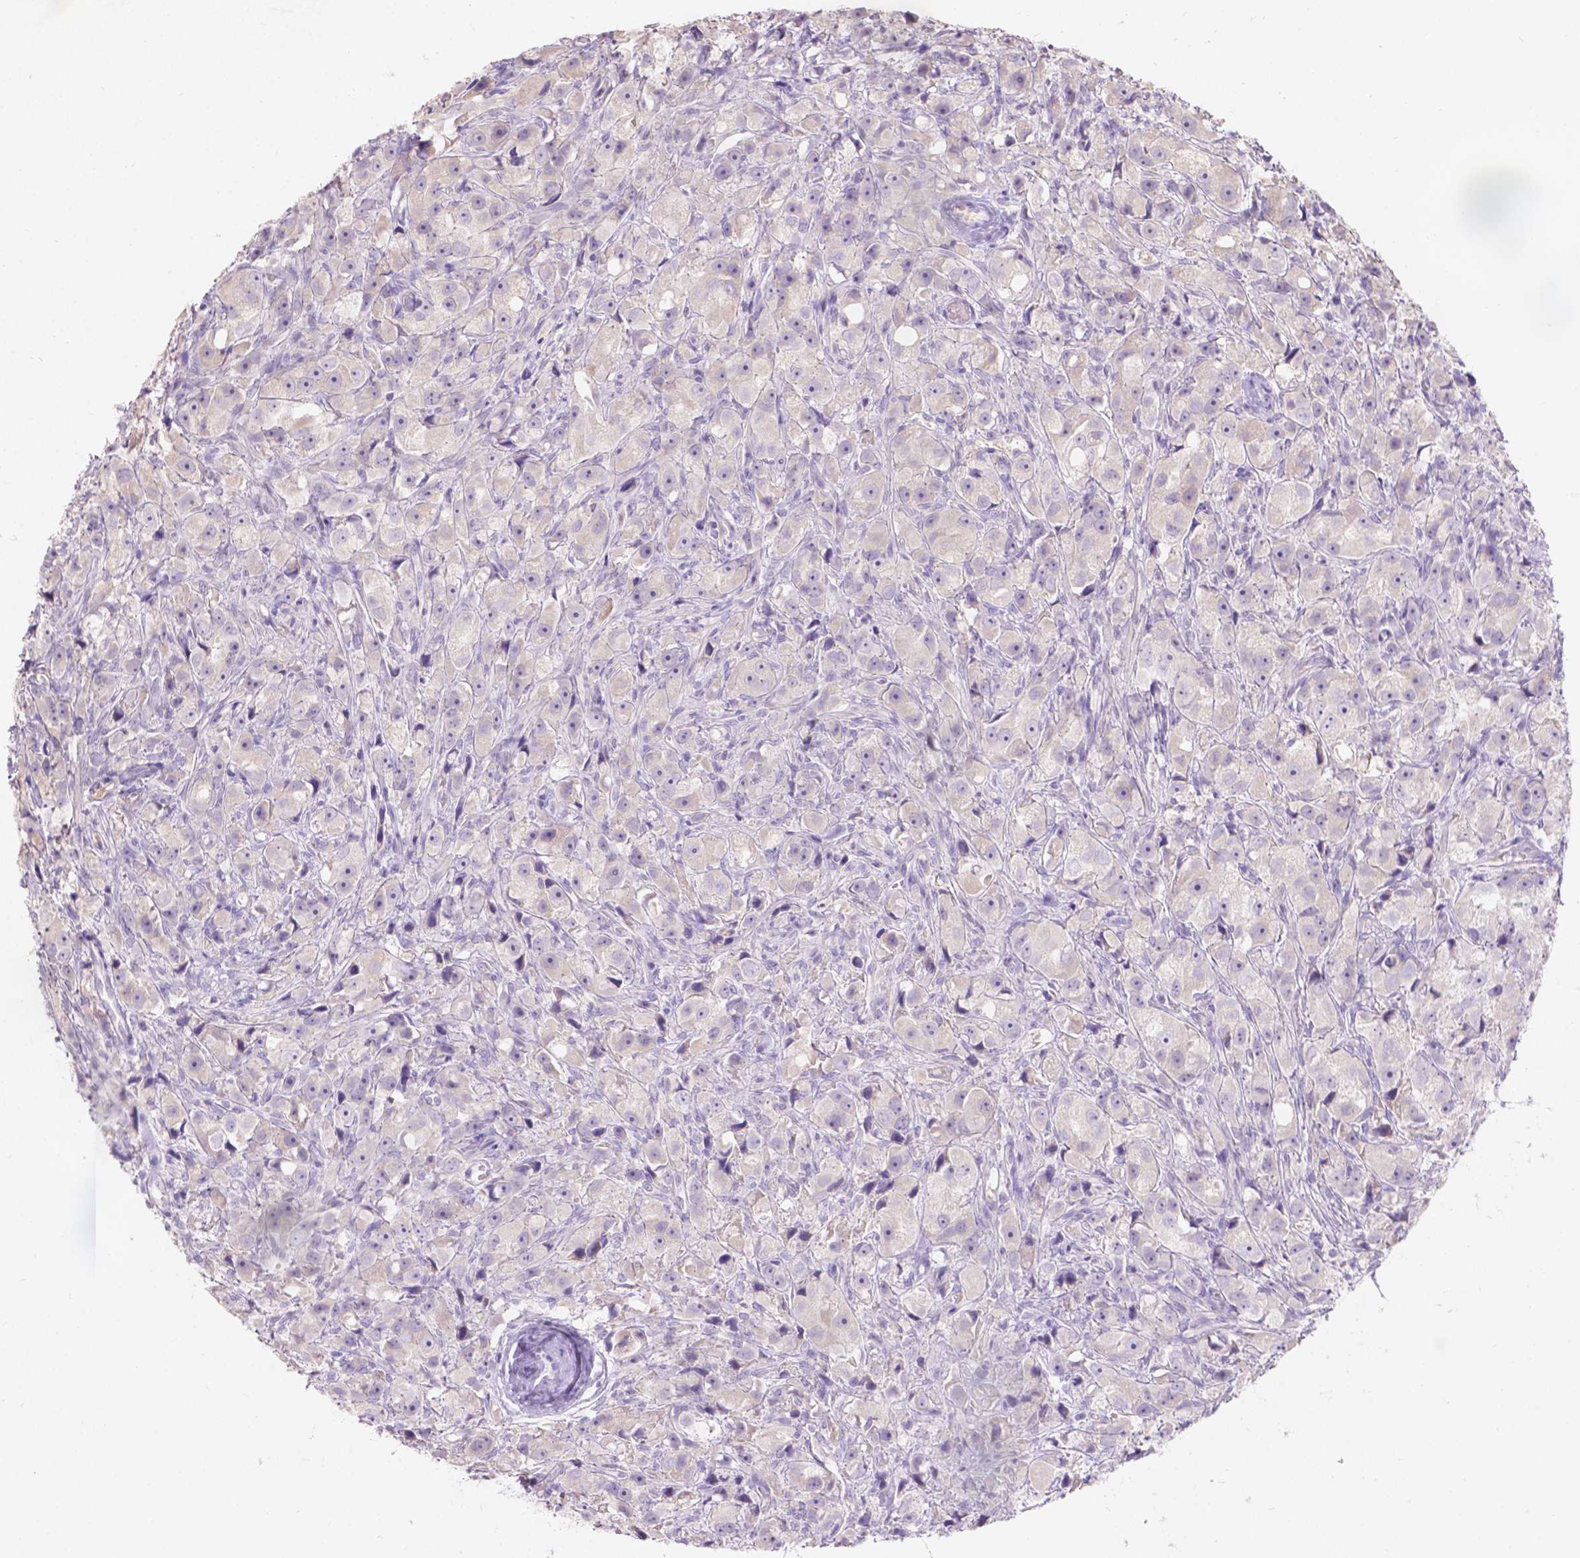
{"staining": {"intensity": "negative", "quantity": "none", "location": "none"}, "tissue": "prostate cancer", "cell_type": "Tumor cells", "image_type": "cancer", "snomed": [{"axis": "morphology", "description": "Adenocarcinoma, High grade"}, {"axis": "topography", "description": "Prostate"}], "caption": "Tumor cells are negative for brown protein staining in prostate cancer (adenocarcinoma (high-grade)).", "gene": "DCAF4L1", "patient": {"sex": "male", "age": 75}}